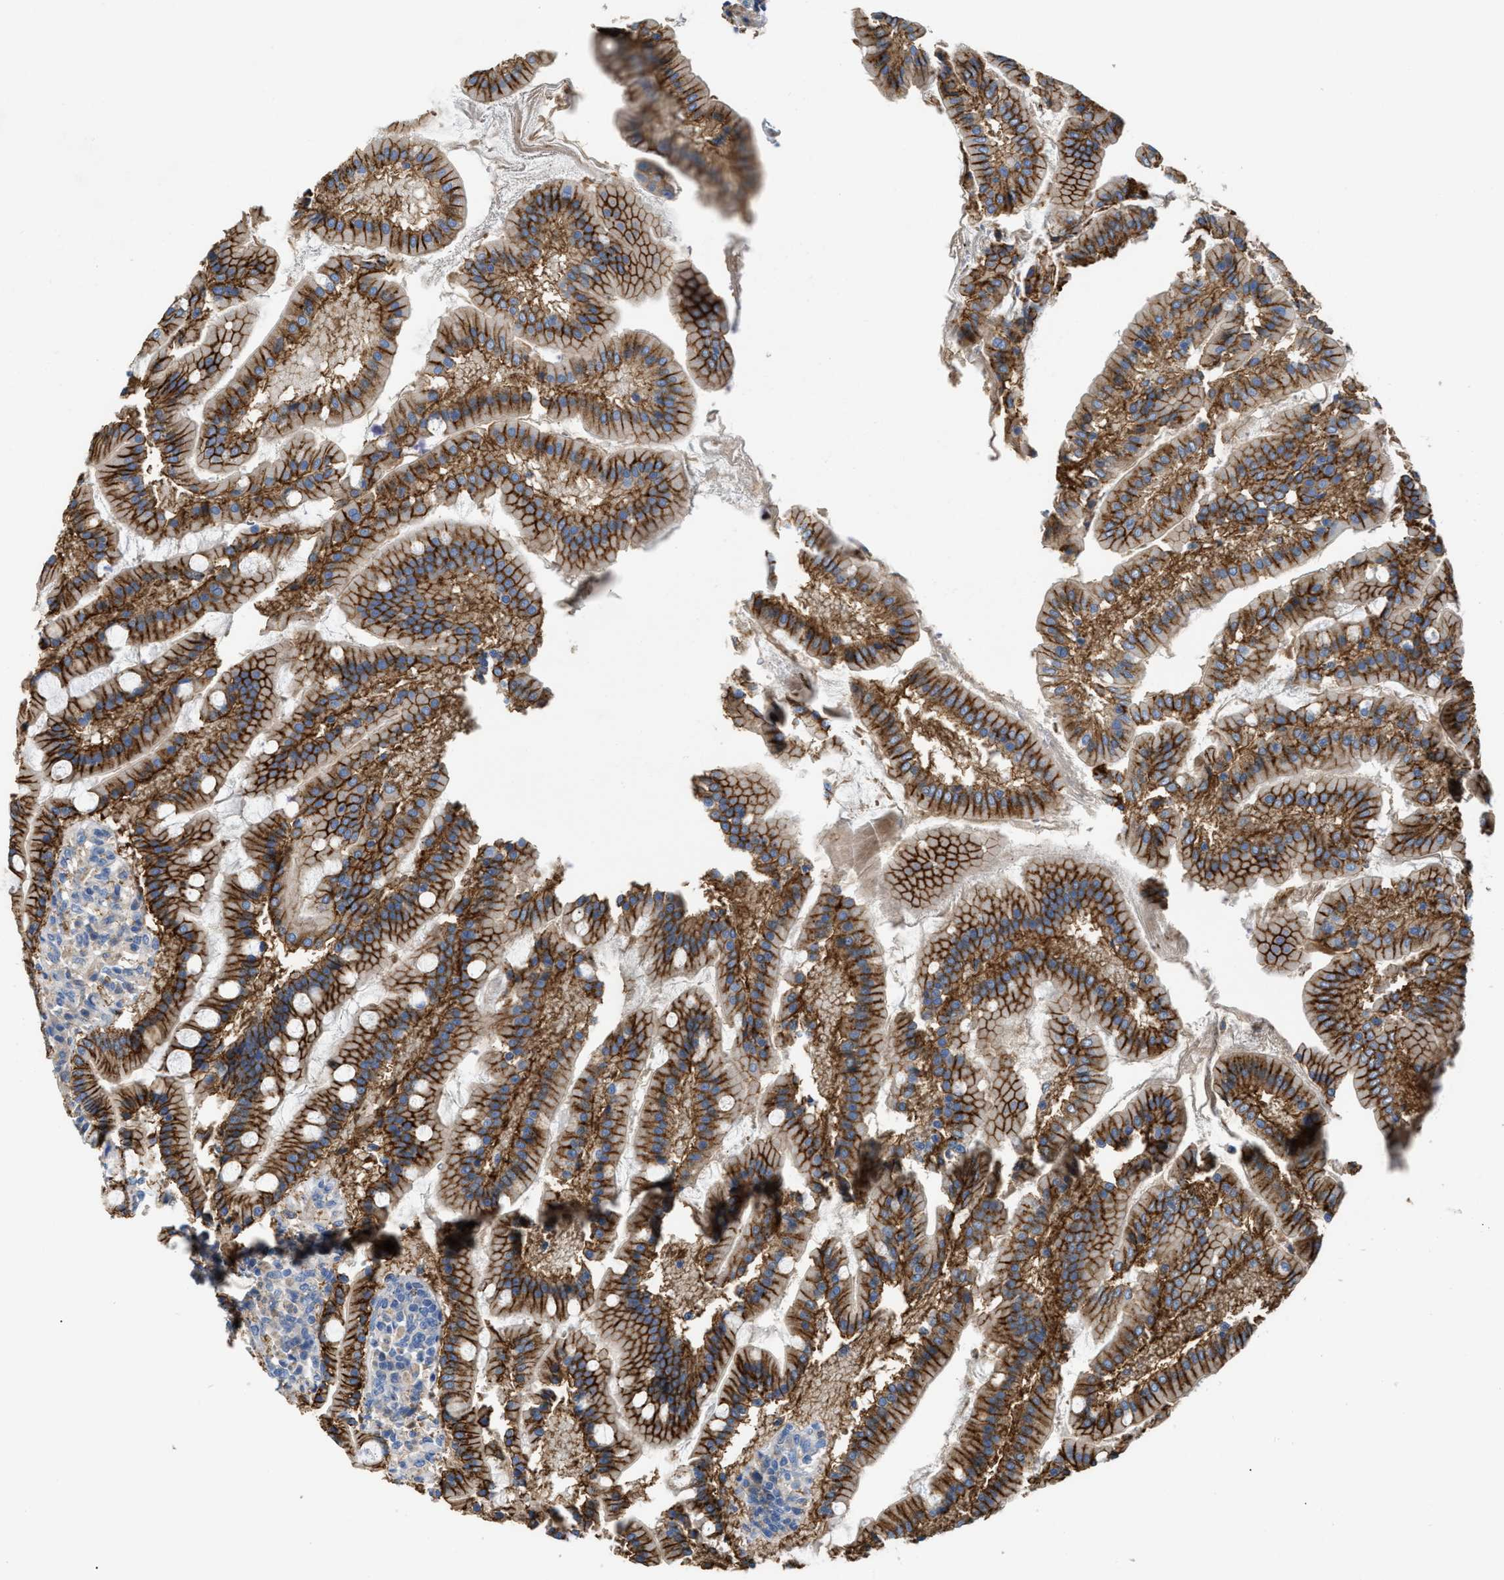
{"staining": {"intensity": "strong", "quantity": ">75%", "location": "cytoplasmic/membranous"}, "tissue": "duodenum", "cell_type": "Glandular cells", "image_type": "normal", "snomed": [{"axis": "morphology", "description": "Normal tissue, NOS"}, {"axis": "topography", "description": "Duodenum"}], "caption": "DAB immunohistochemical staining of benign human duodenum shows strong cytoplasmic/membranous protein expression in approximately >75% of glandular cells. The protein is shown in brown color, while the nuclei are stained blue.", "gene": "DHX58", "patient": {"sex": "male", "age": 50}}